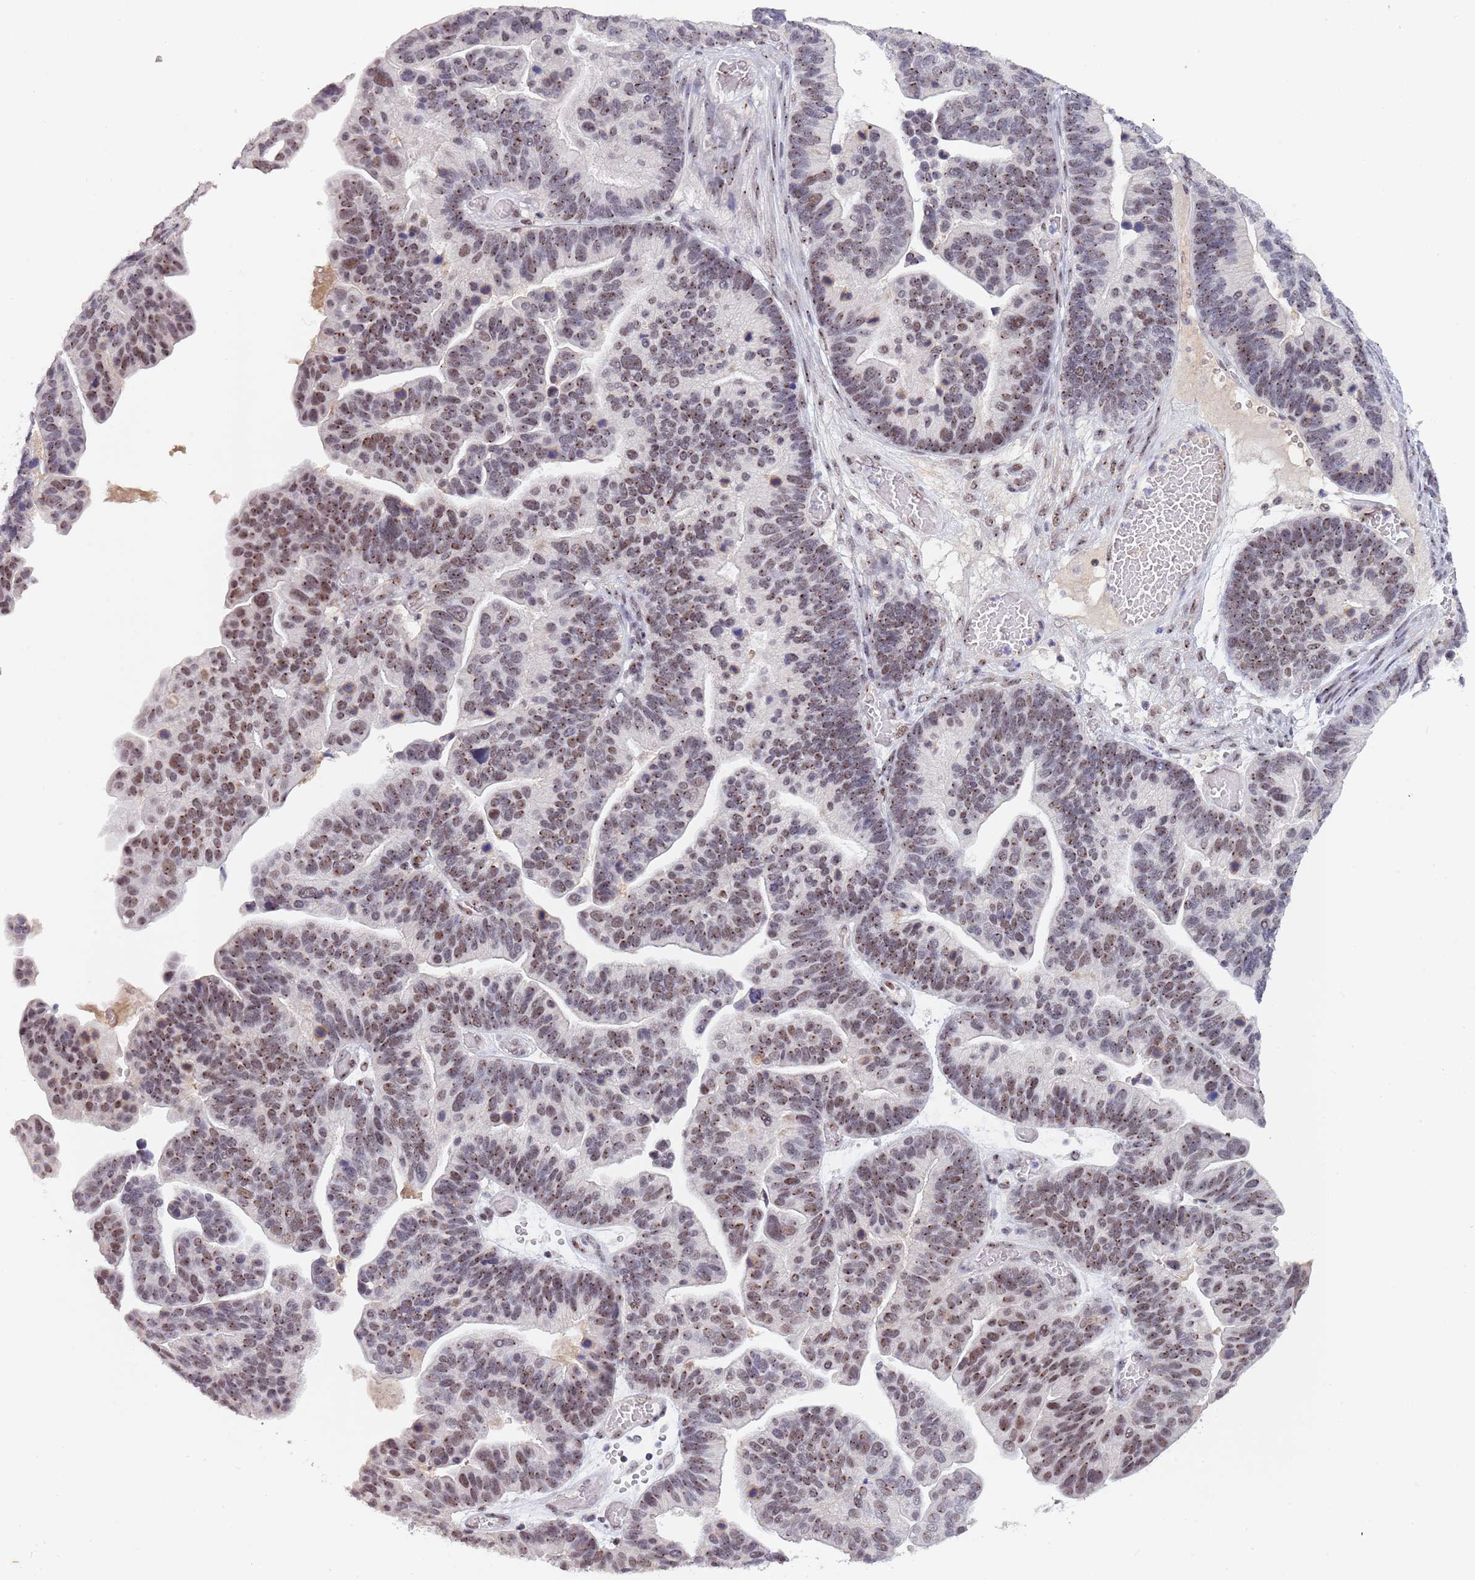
{"staining": {"intensity": "moderate", "quantity": ">75%", "location": "nuclear"}, "tissue": "ovarian cancer", "cell_type": "Tumor cells", "image_type": "cancer", "snomed": [{"axis": "morphology", "description": "Cystadenocarcinoma, serous, NOS"}, {"axis": "topography", "description": "Ovary"}], "caption": "Immunohistochemical staining of serous cystadenocarcinoma (ovarian) displays medium levels of moderate nuclear positivity in about >75% of tumor cells.", "gene": "CIZ1", "patient": {"sex": "female", "age": 56}}